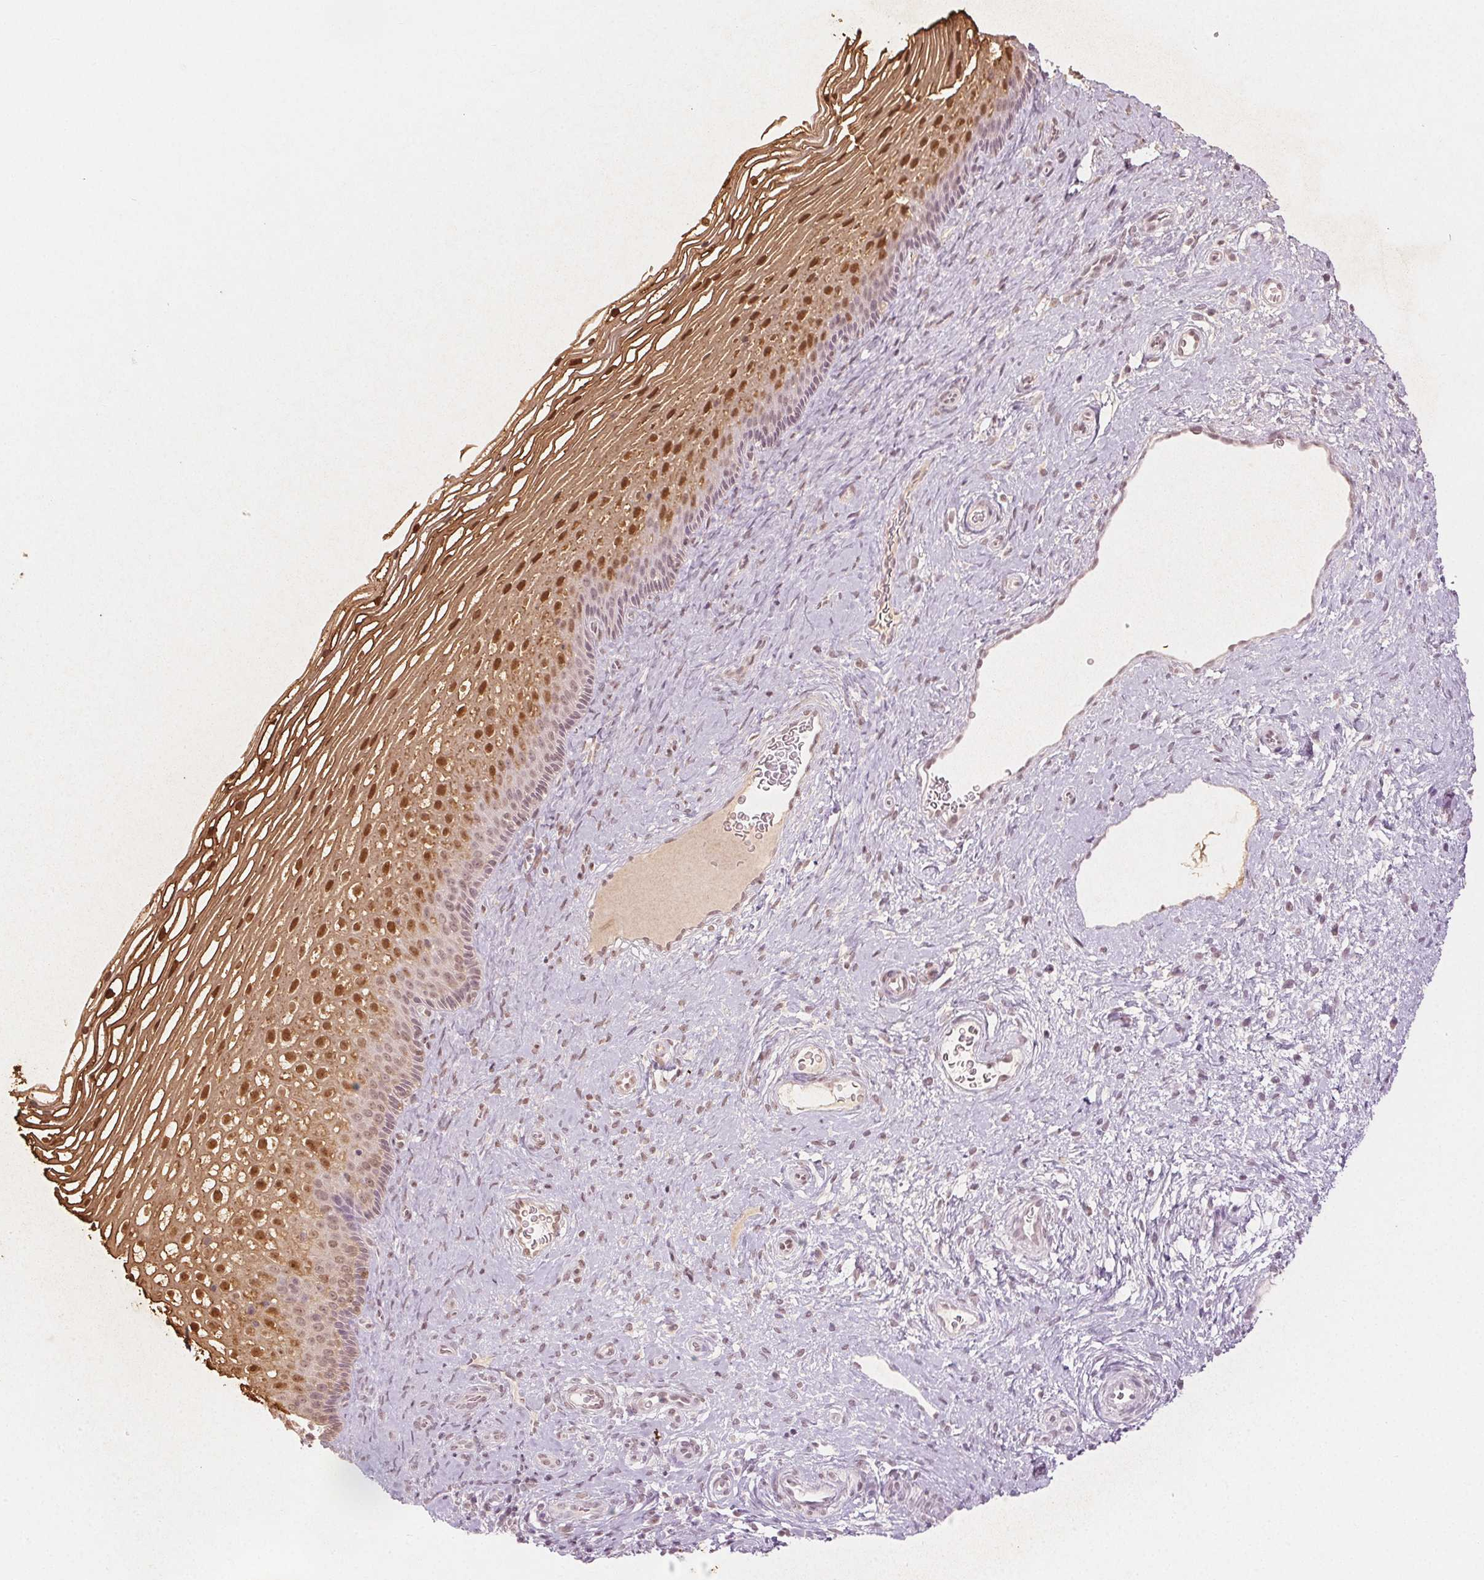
{"staining": {"intensity": "negative", "quantity": "none", "location": "none"}, "tissue": "cervix", "cell_type": "Glandular cells", "image_type": "normal", "snomed": [{"axis": "morphology", "description": "Normal tissue, NOS"}, {"axis": "topography", "description": "Cervix"}], "caption": "Cervix stained for a protein using immunohistochemistry (IHC) reveals no expression glandular cells.", "gene": "SPRR3", "patient": {"sex": "female", "age": 34}}